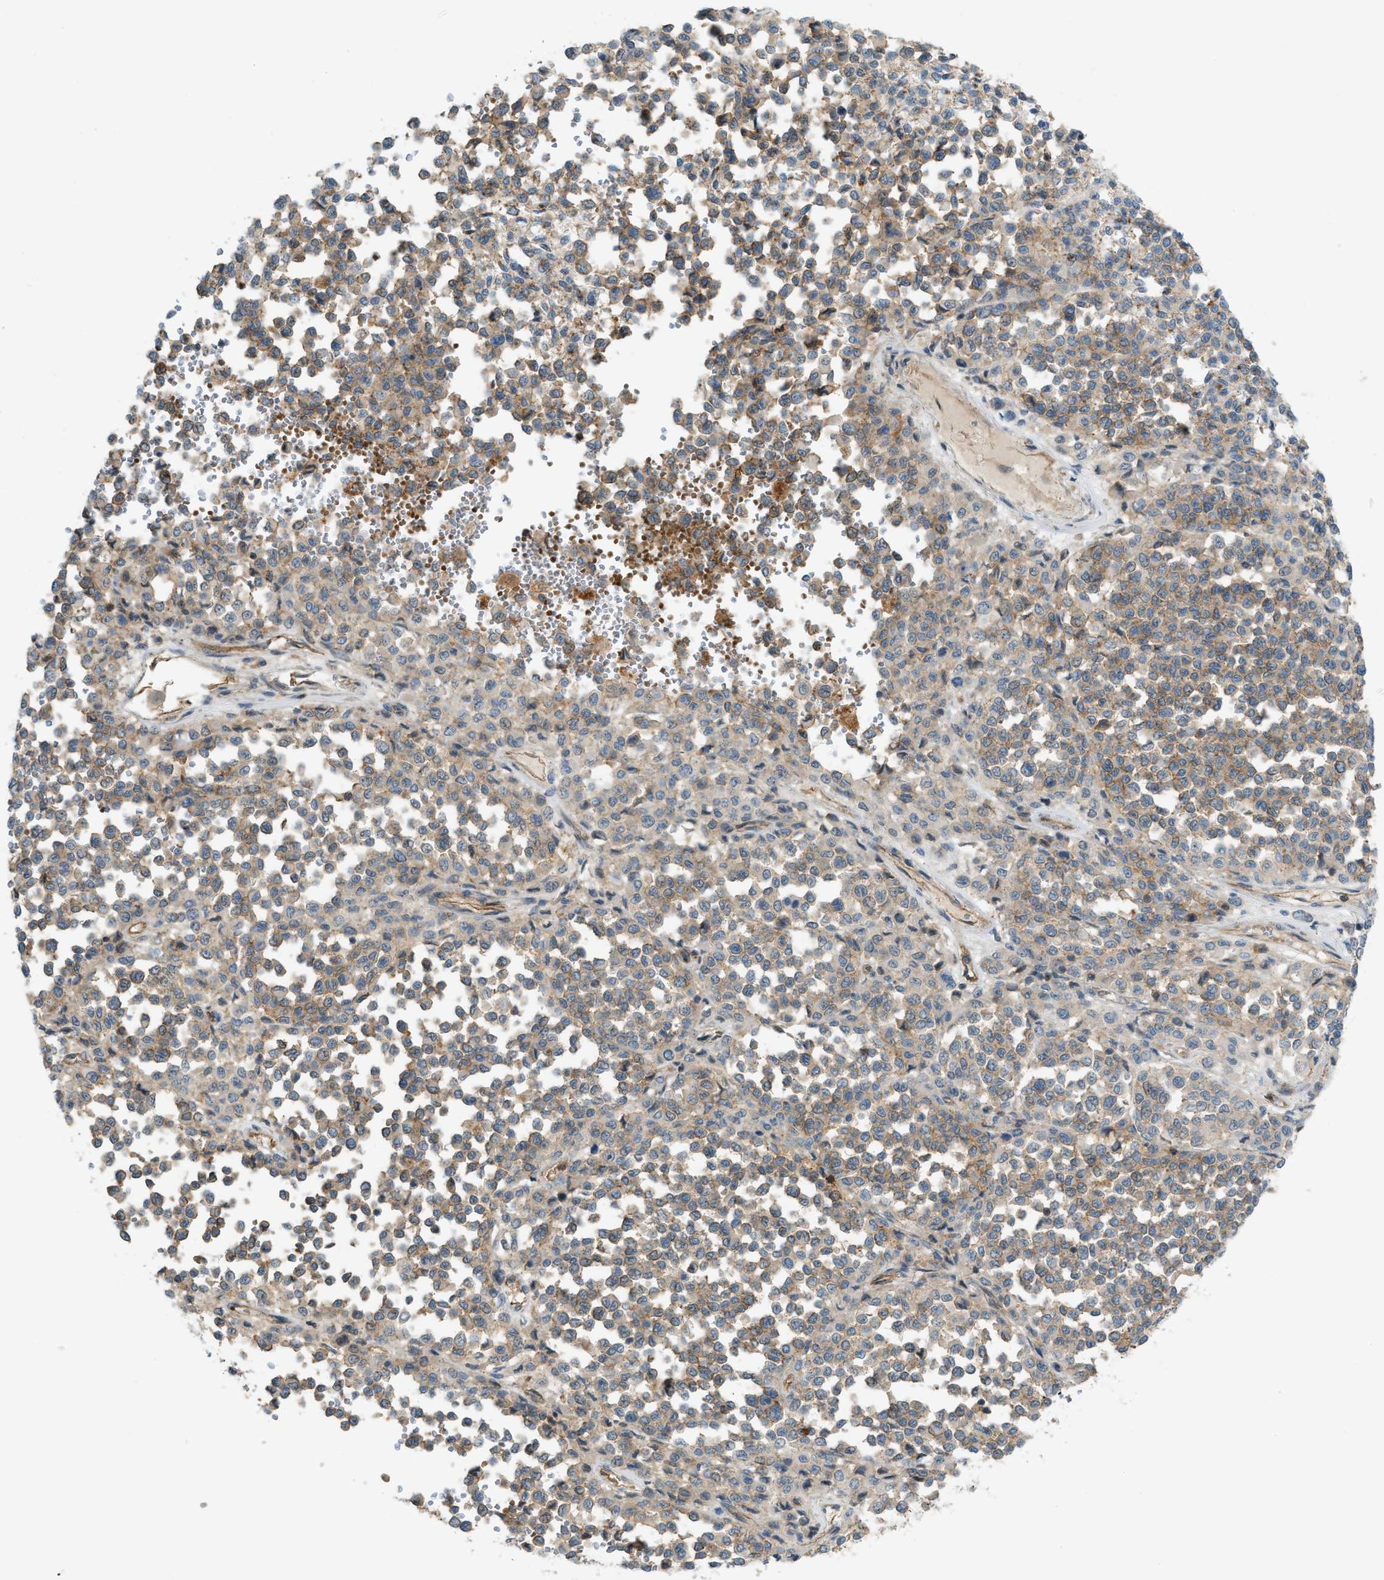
{"staining": {"intensity": "weak", "quantity": ">75%", "location": "cytoplasmic/membranous"}, "tissue": "melanoma", "cell_type": "Tumor cells", "image_type": "cancer", "snomed": [{"axis": "morphology", "description": "Malignant melanoma, Metastatic site"}, {"axis": "topography", "description": "Pancreas"}], "caption": "The photomicrograph demonstrates staining of melanoma, revealing weak cytoplasmic/membranous protein positivity (brown color) within tumor cells.", "gene": "GRK6", "patient": {"sex": "female", "age": 30}}